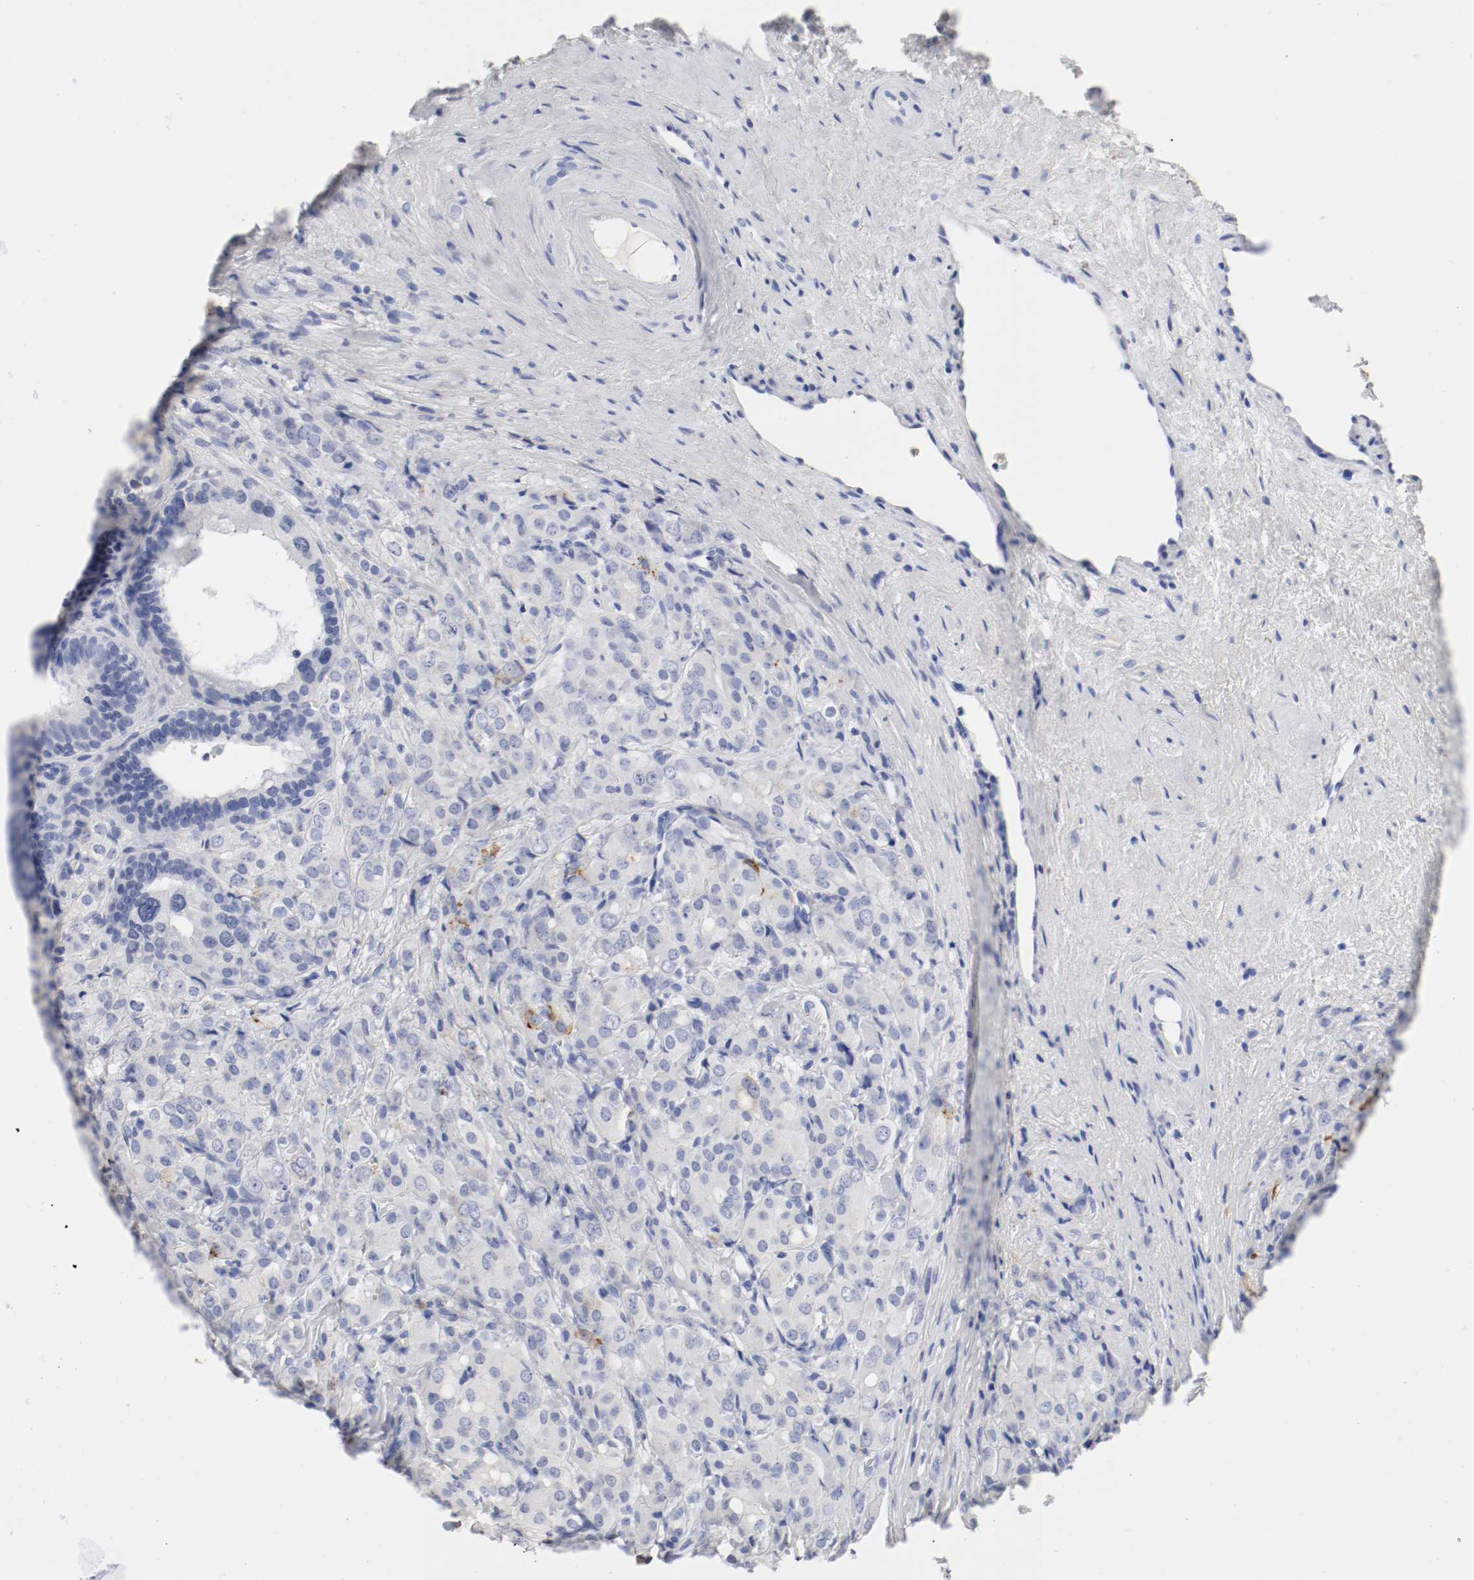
{"staining": {"intensity": "strong", "quantity": "<25%", "location": "cytoplasmic/membranous"}, "tissue": "prostate cancer", "cell_type": "Tumor cells", "image_type": "cancer", "snomed": [{"axis": "morphology", "description": "Adenocarcinoma, High grade"}, {"axis": "topography", "description": "Prostate"}], "caption": "Prostate cancer (adenocarcinoma (high-grade)) tissue exhibits strong cytoplasmic/membranous expression in approximately <25% of tumor cells Immunohistochemistry stains the protein in brown and the nuclei are stained blue.", "gene": "GAD1", "patient": {"sex": "male", "age": 68}}